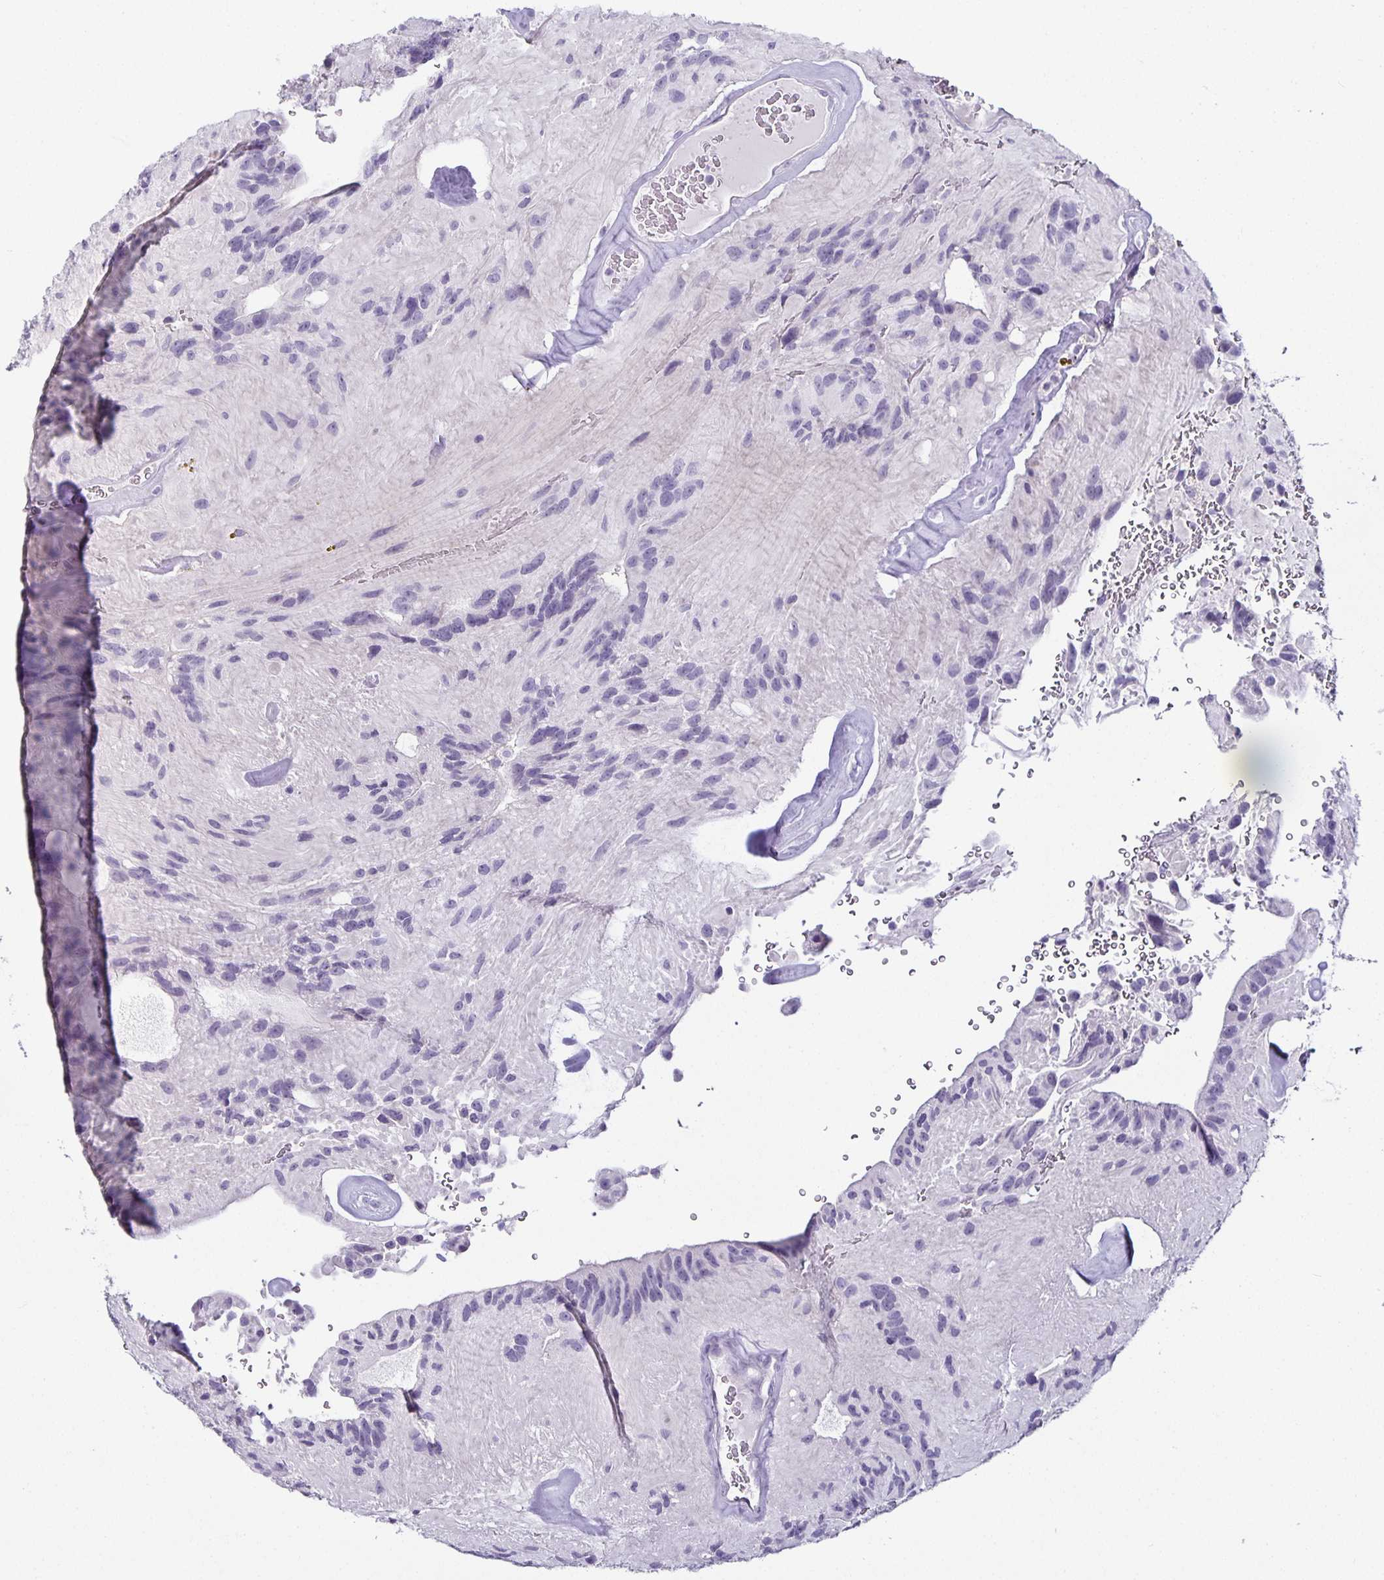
{"staining": {"intensity": "negative", "quantity": "none", "location": "none"}, "tissue": "glioma", "cell_type": "Tumor cells", "image_type": "cancer", "snomed": [{"axis": "morphology", "description": "Glioma, malignant, Low grade"}, {"axis": "topography", "description": "Brain"}], "caption": "Glioma was stained to show a protein in brown. There is no significant positivity in tumor cells.", "gene": "CA12", "patient": {"sex": "male", "age": 31}}